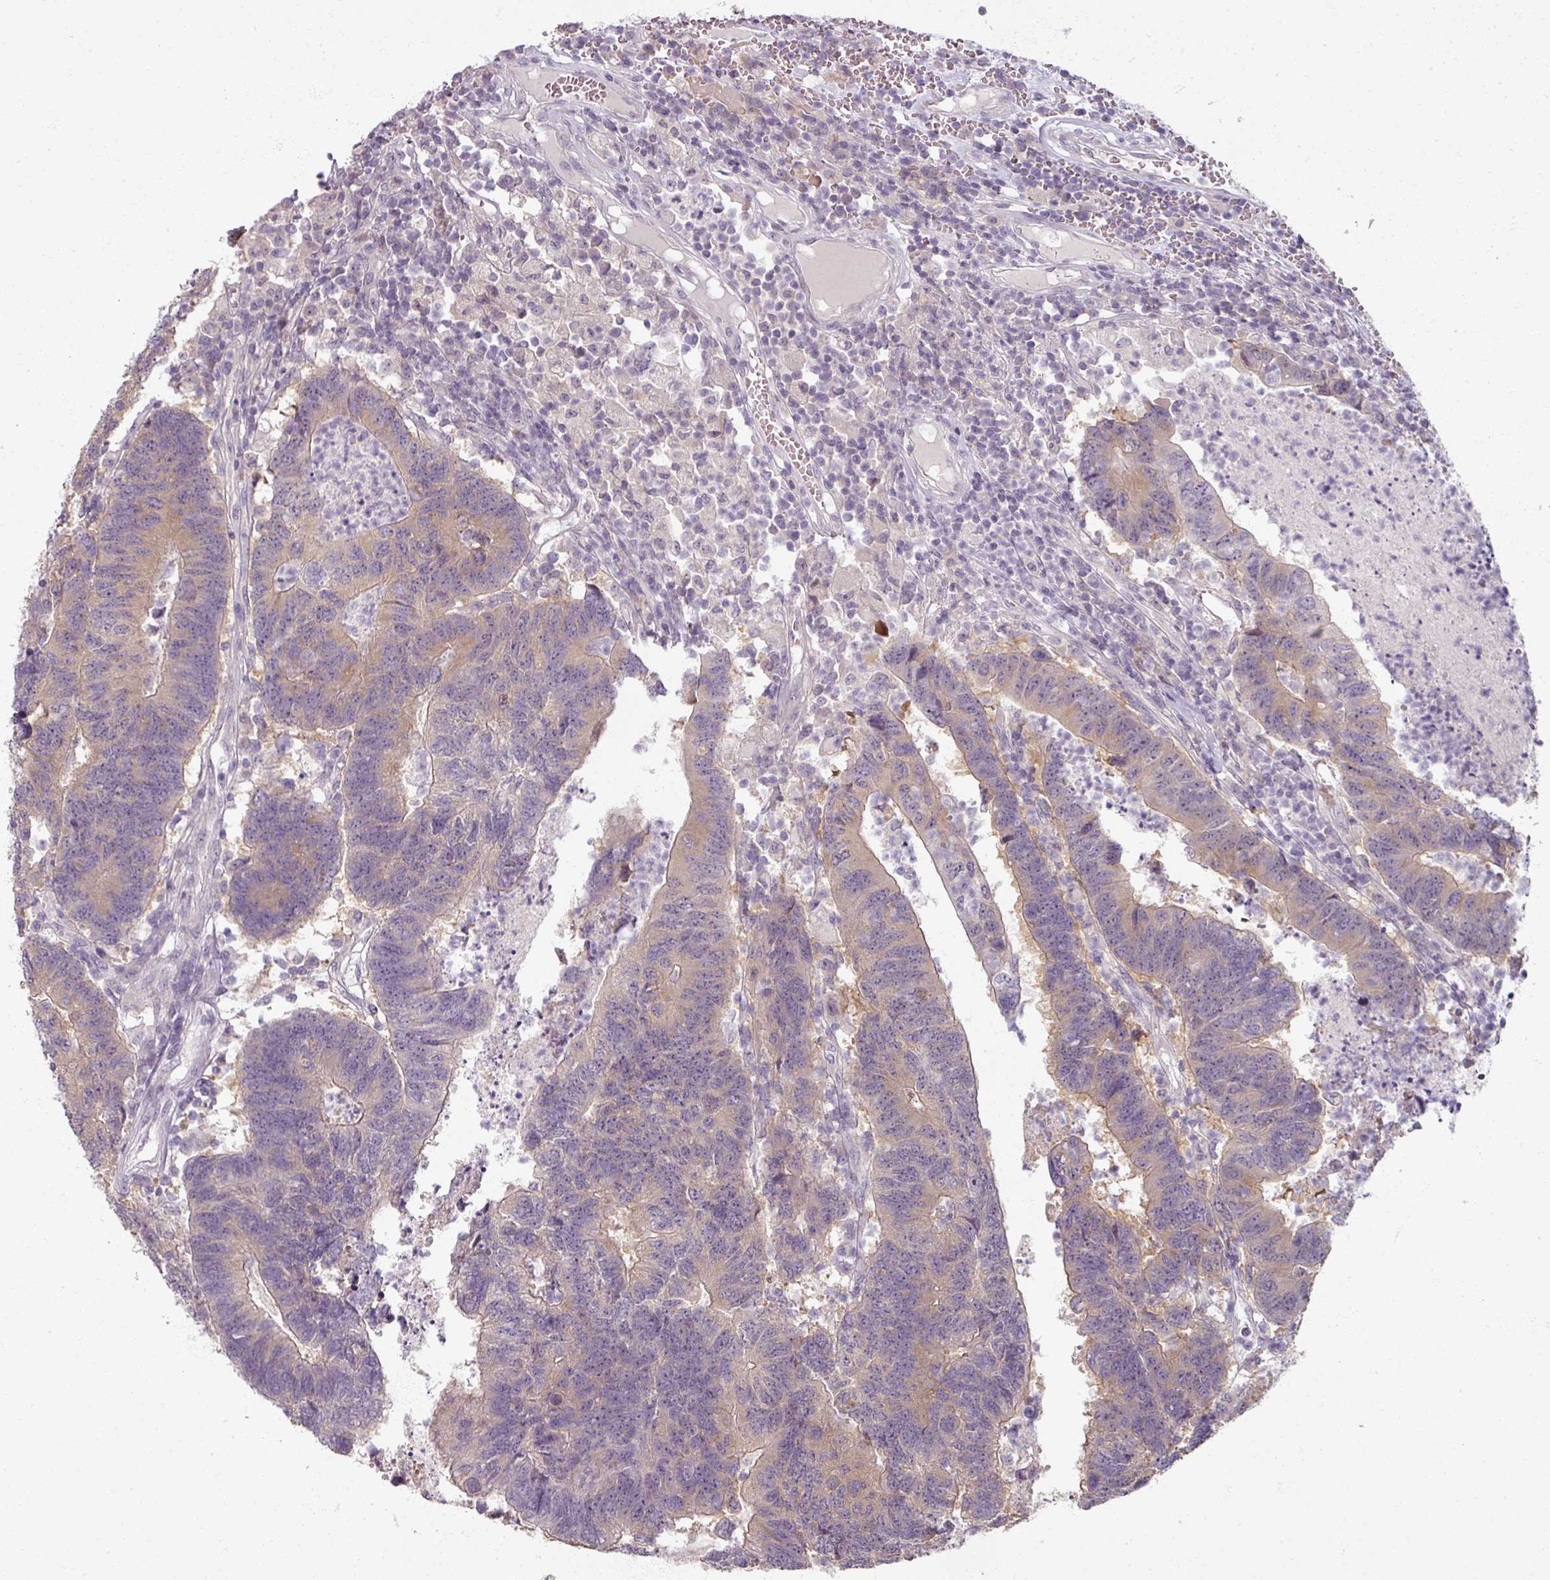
{"staining": {"intensity": "weak", "quantity": "25%-75%", "location": "cytoplasmic/membranous"}, "tissue": "colorectal cancer", "cell_type": "Tumor cells", "image_type": "cancer", "snomed": [{"axis": "morphology", "description": "Adenocarcinoma, NOS"}, {"axis": "topography", "description": "Colon"}], "caption": "Tumor cells reveal low levels of weak cytoplasmic/membranous positivity in approximately 25%-75% of cells in colorectal adenocarcinoma.", "gene": "MYMK", "patient": {"sex": "female", "age": 48}}